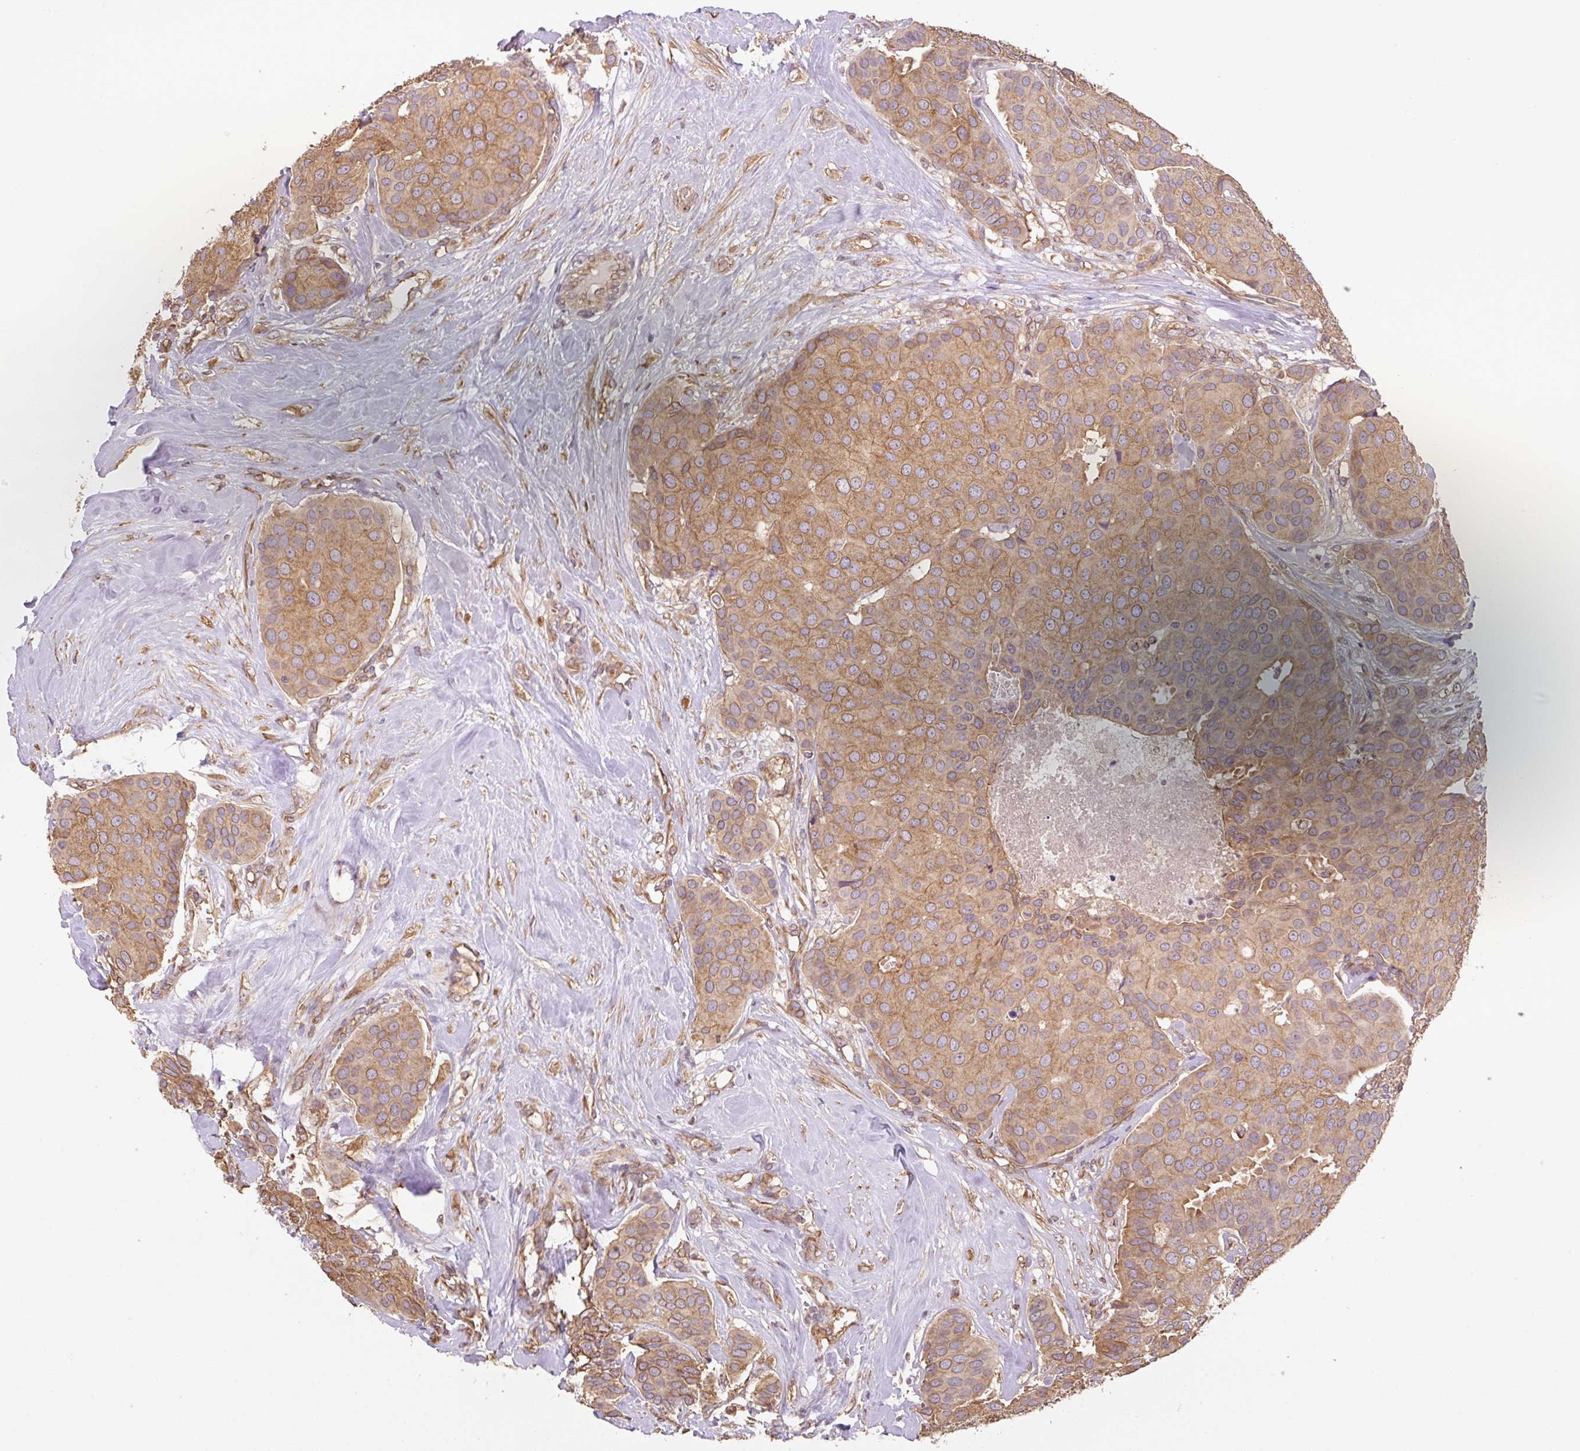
{"staining": {"intensity": "moderate", "quantity": ">75%", "location": "cytoplasmic/membranous"}, "tissue": "breast cancer", "cell_type": "Tumor cells", "image_type": "cancer", "snomed": [{"axis": "morphology", "description": "Duct carcinoma"}, {"axis": "topography", "description": "Breast"}], "caption": "Immunohistochemistry (DAB (3,3'-diaminobenzidine)) staining of breast infiltrating ductal carcinoma shows moderate cytoplasmic/membranous protein staining in approximately >75% of tumor cells. Using DAB (brown) and hematoxylin (blue) stains, captured at high magnification using brightfield microscopy.", "gene": "COX8A", "patient": {"sex": "female", "age": 70}}